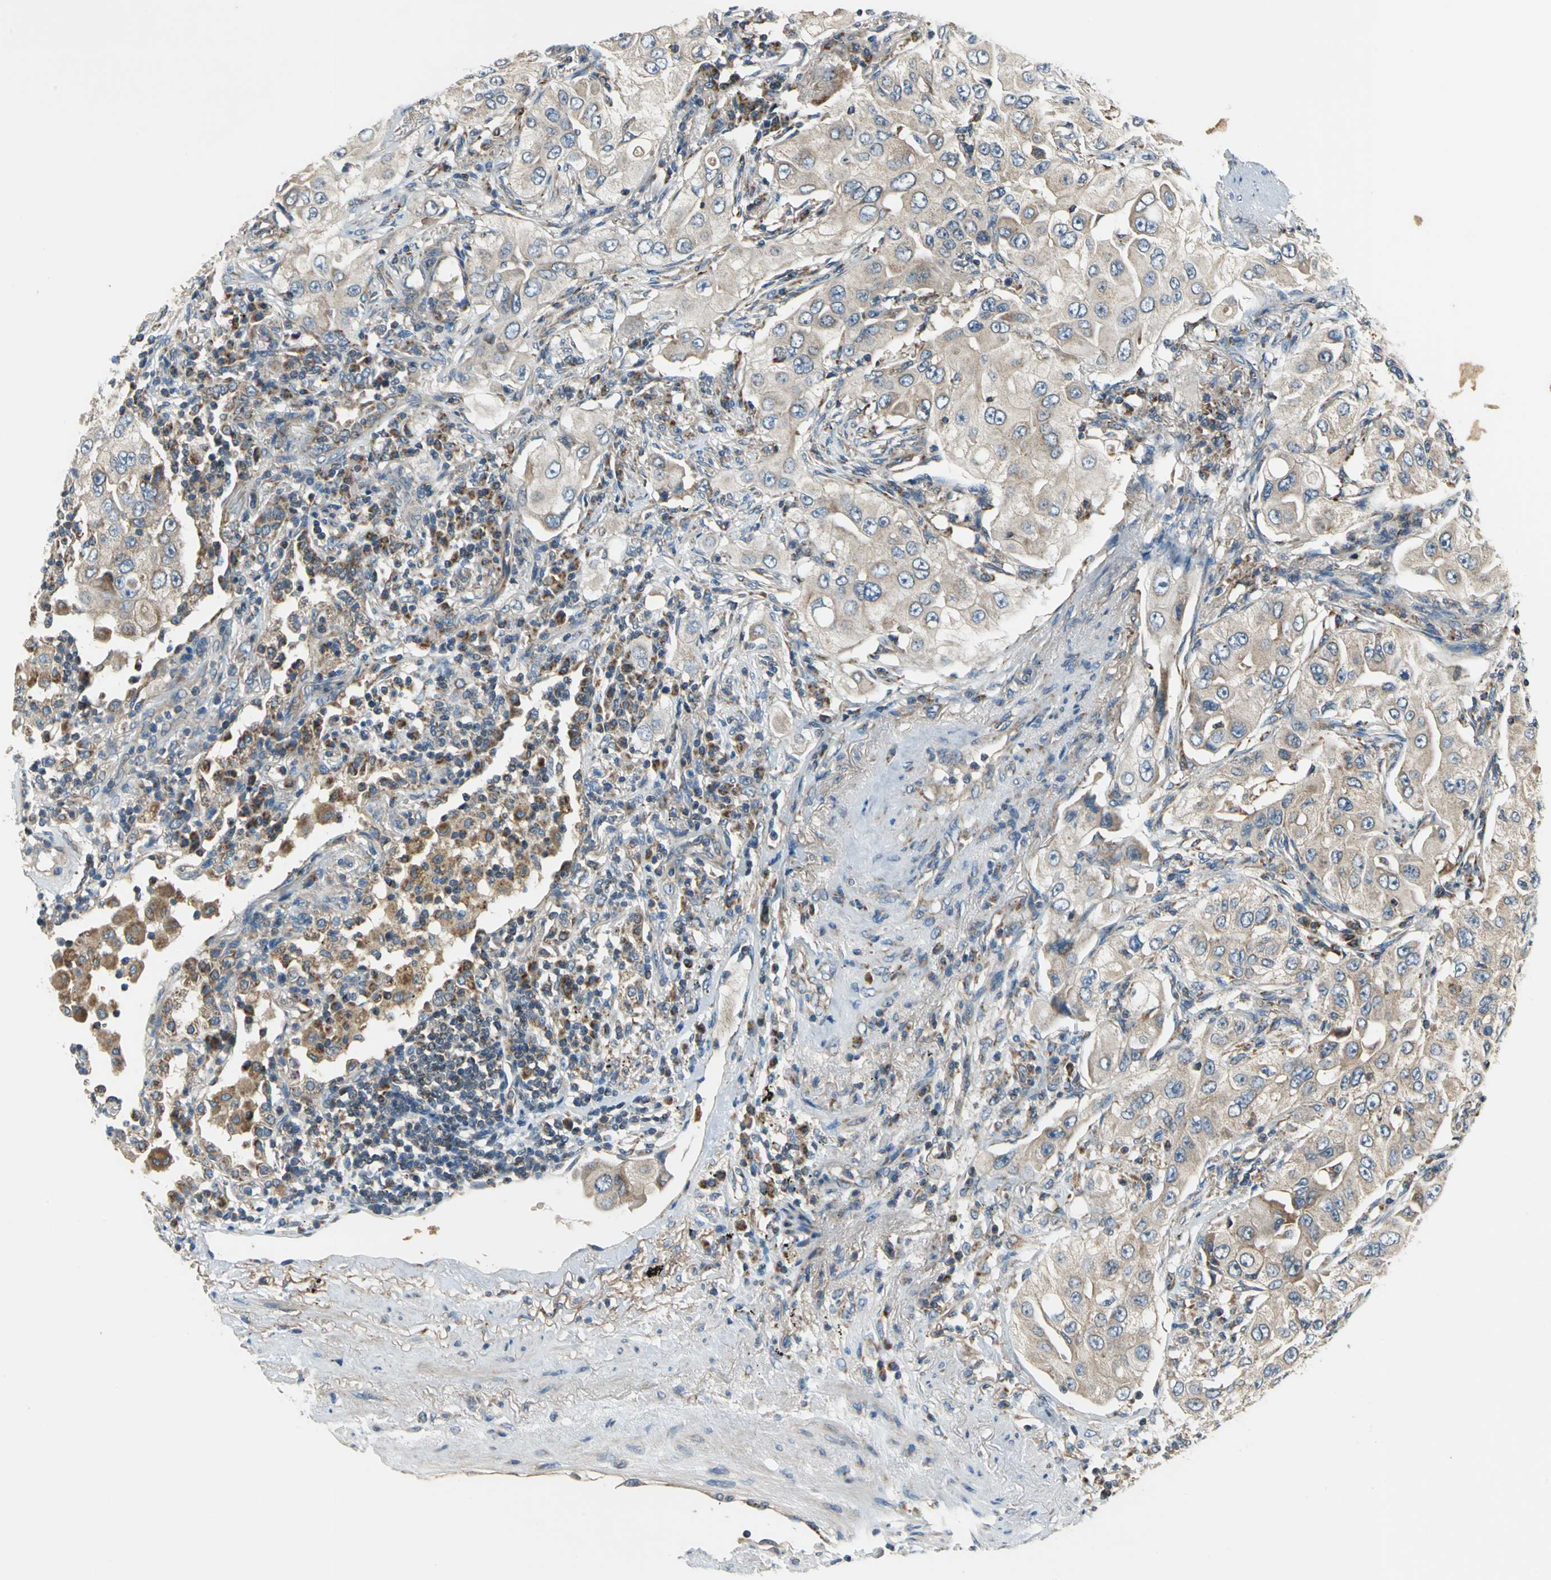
{"staining": {"intensity": "weak", "quantity": ">75%", "location": "cytoplasmic/membranous"}, "tissue": "lung cancer", "cell_type": "Tumor cells", "image_type": "cancer", "snomed": [{"axis": "morphology", "description": "Adenocarcinoma, NOS"}, {"axis": "topography", "description": "Lung"}], "caption": "IHC (DAB (3,3'-diaminobenzidine)) staining of lung cancer (adenocarcinoma) demonstrates weak cytoplasmic/membranous protein expression in about >75% of tumor cells. (IHC, brightfield microscopy, high magnification).", "gene": "TRAK1", "patient": {"sex": "male", "age": 84}}